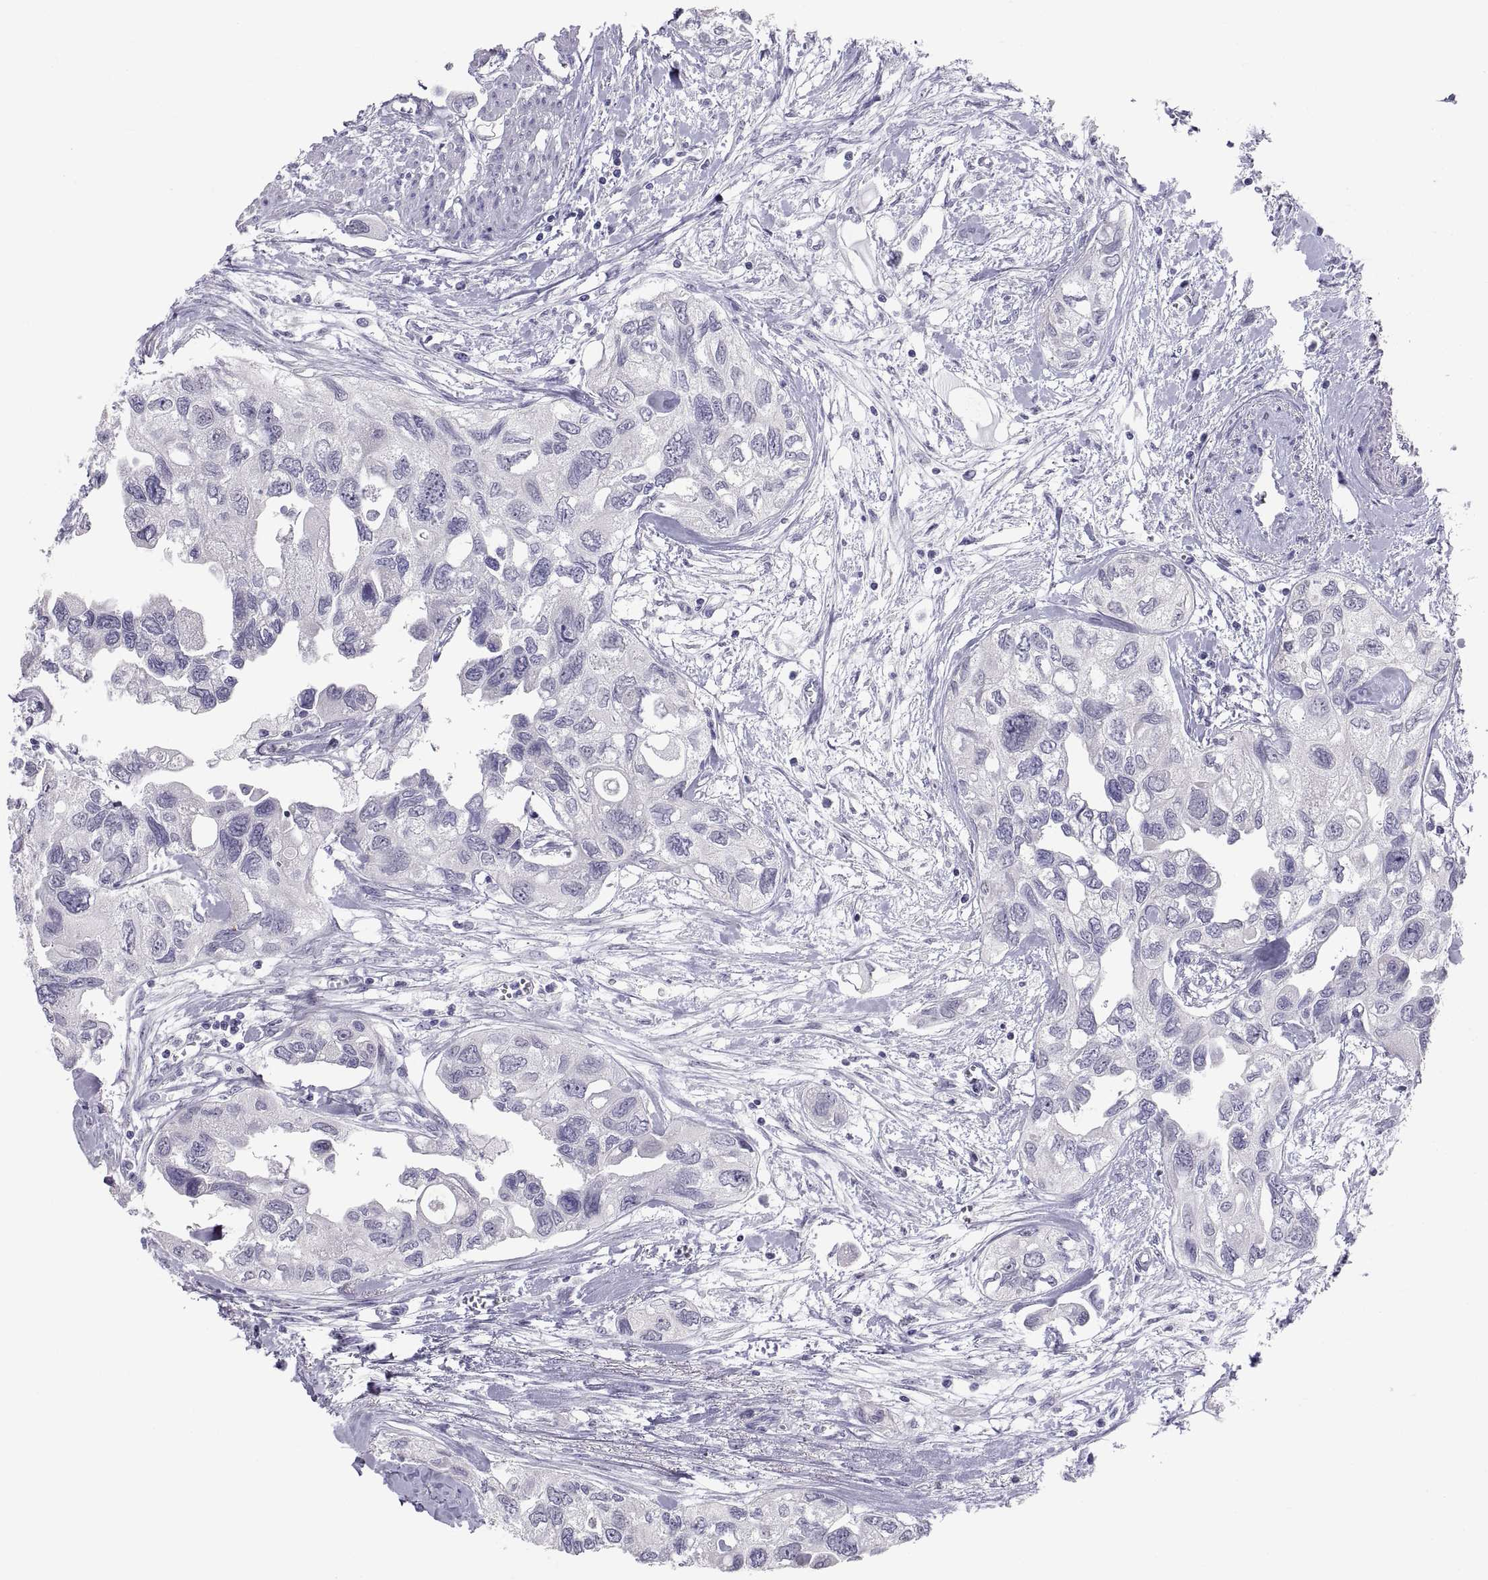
{"staining": {"intensity": "negative", "quantity": "none", "location": "none"}, "tissue": "urothelial cancer", "cell_type": "Tumor cells", "image_type": "cancer", "snomed": [{"axis": "morphology", "description": "Urothelial carcinoma, High grade"}, {"axis": "topography", "description": "Urinary bladder"}], "caption": "Tumor cells show no significant protein positivity in urothelial cancer.", "gene": "FAM170A", "patient": {"sex": "male", "age": 59}}